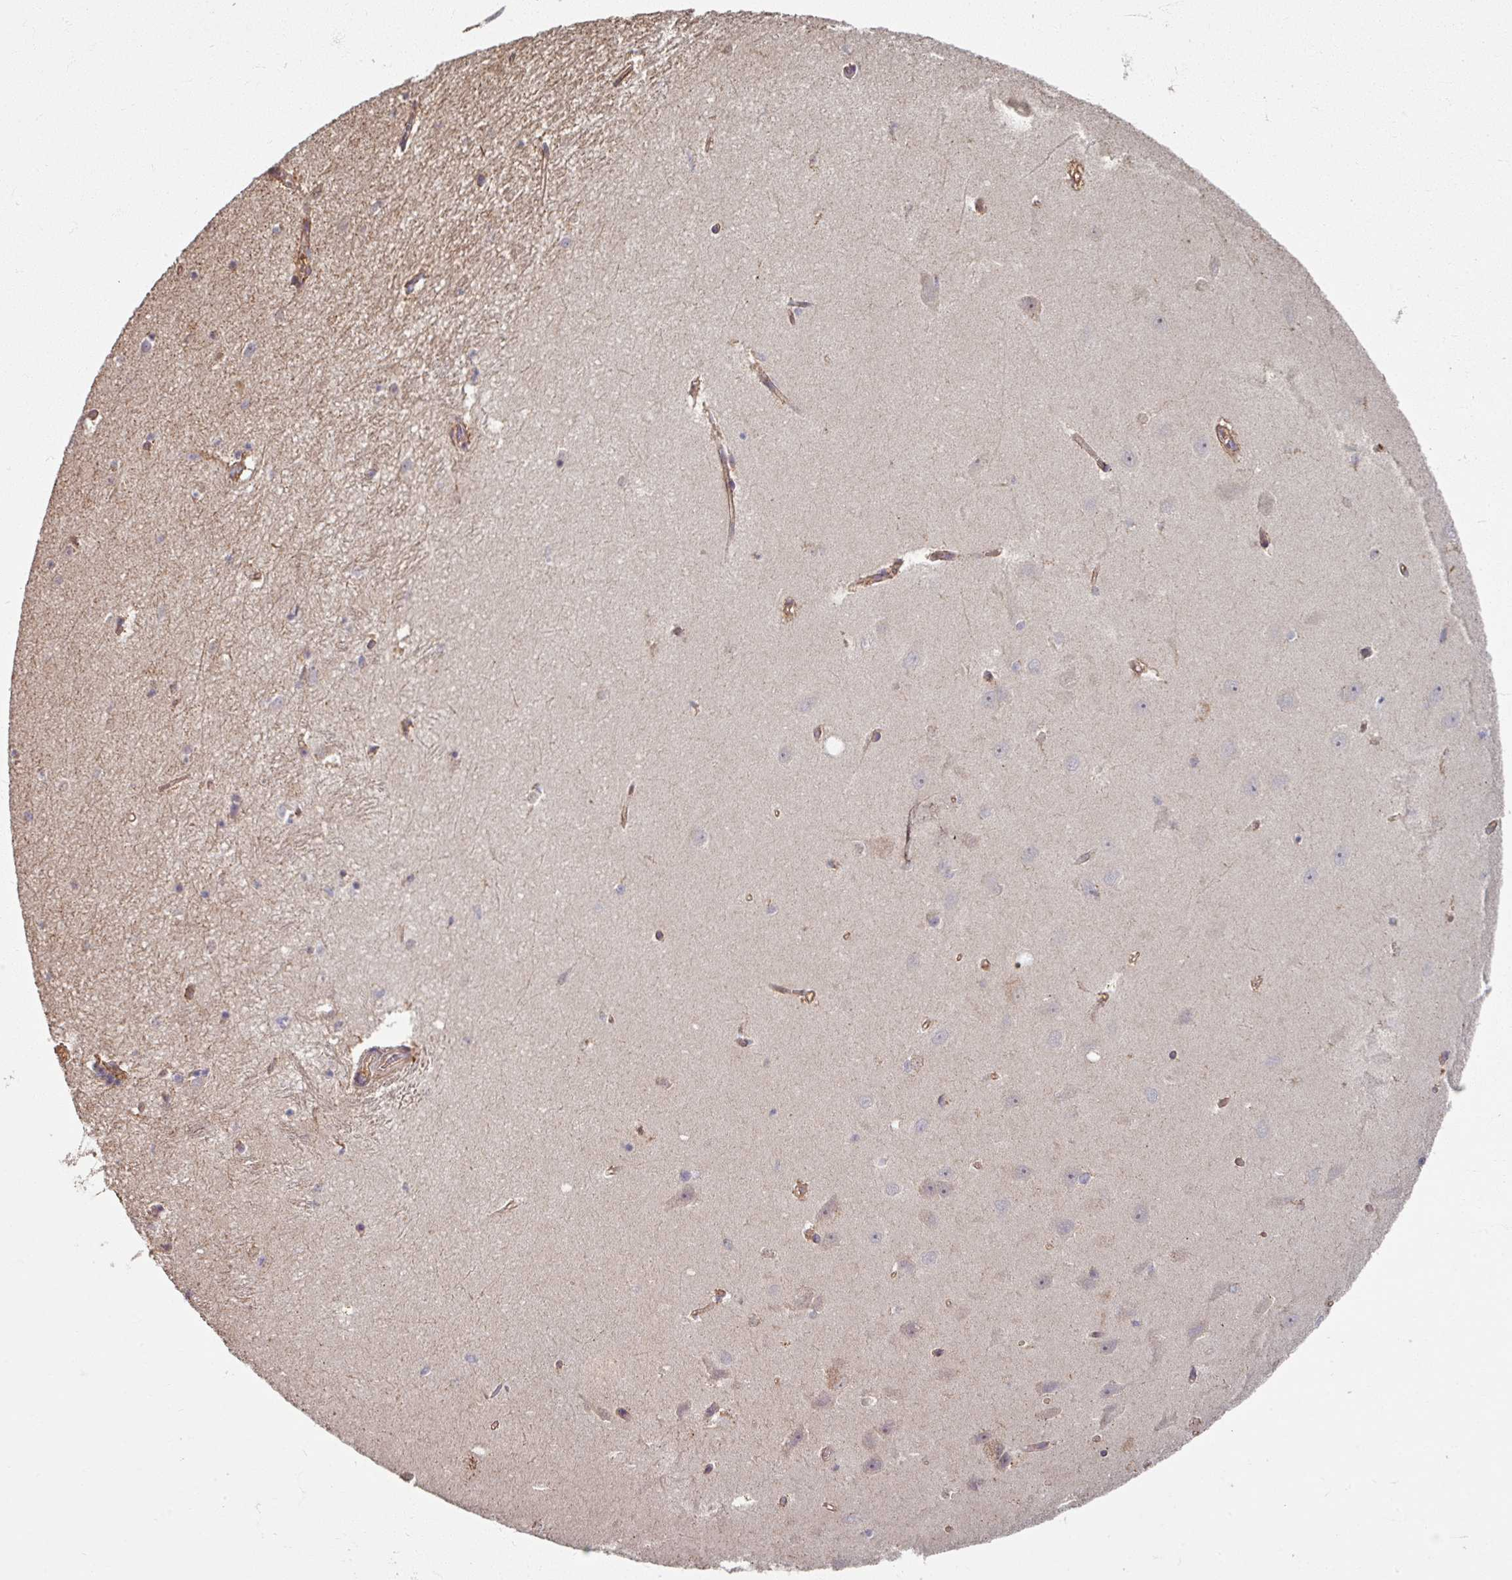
{"staining": {"intensity": "weak", "quantity": "<25%", "location": "cytoplasmic/membranous"}, "tissue": "hippocampus", "cell_type": "Glial cells", "image_type": "normal", "snomed": [{"axis": "morphology", "description": "Normal tissue, NOS"}, {"axis": "topography", "description": "Hippocampus"}], "caption": "This is an immunohistochemistry (IHC) micrograph of benign hippocampus. There is no expression in glial cells.", "gene": "CCDC68", "patient": {"sex": "female", "age": 64}}